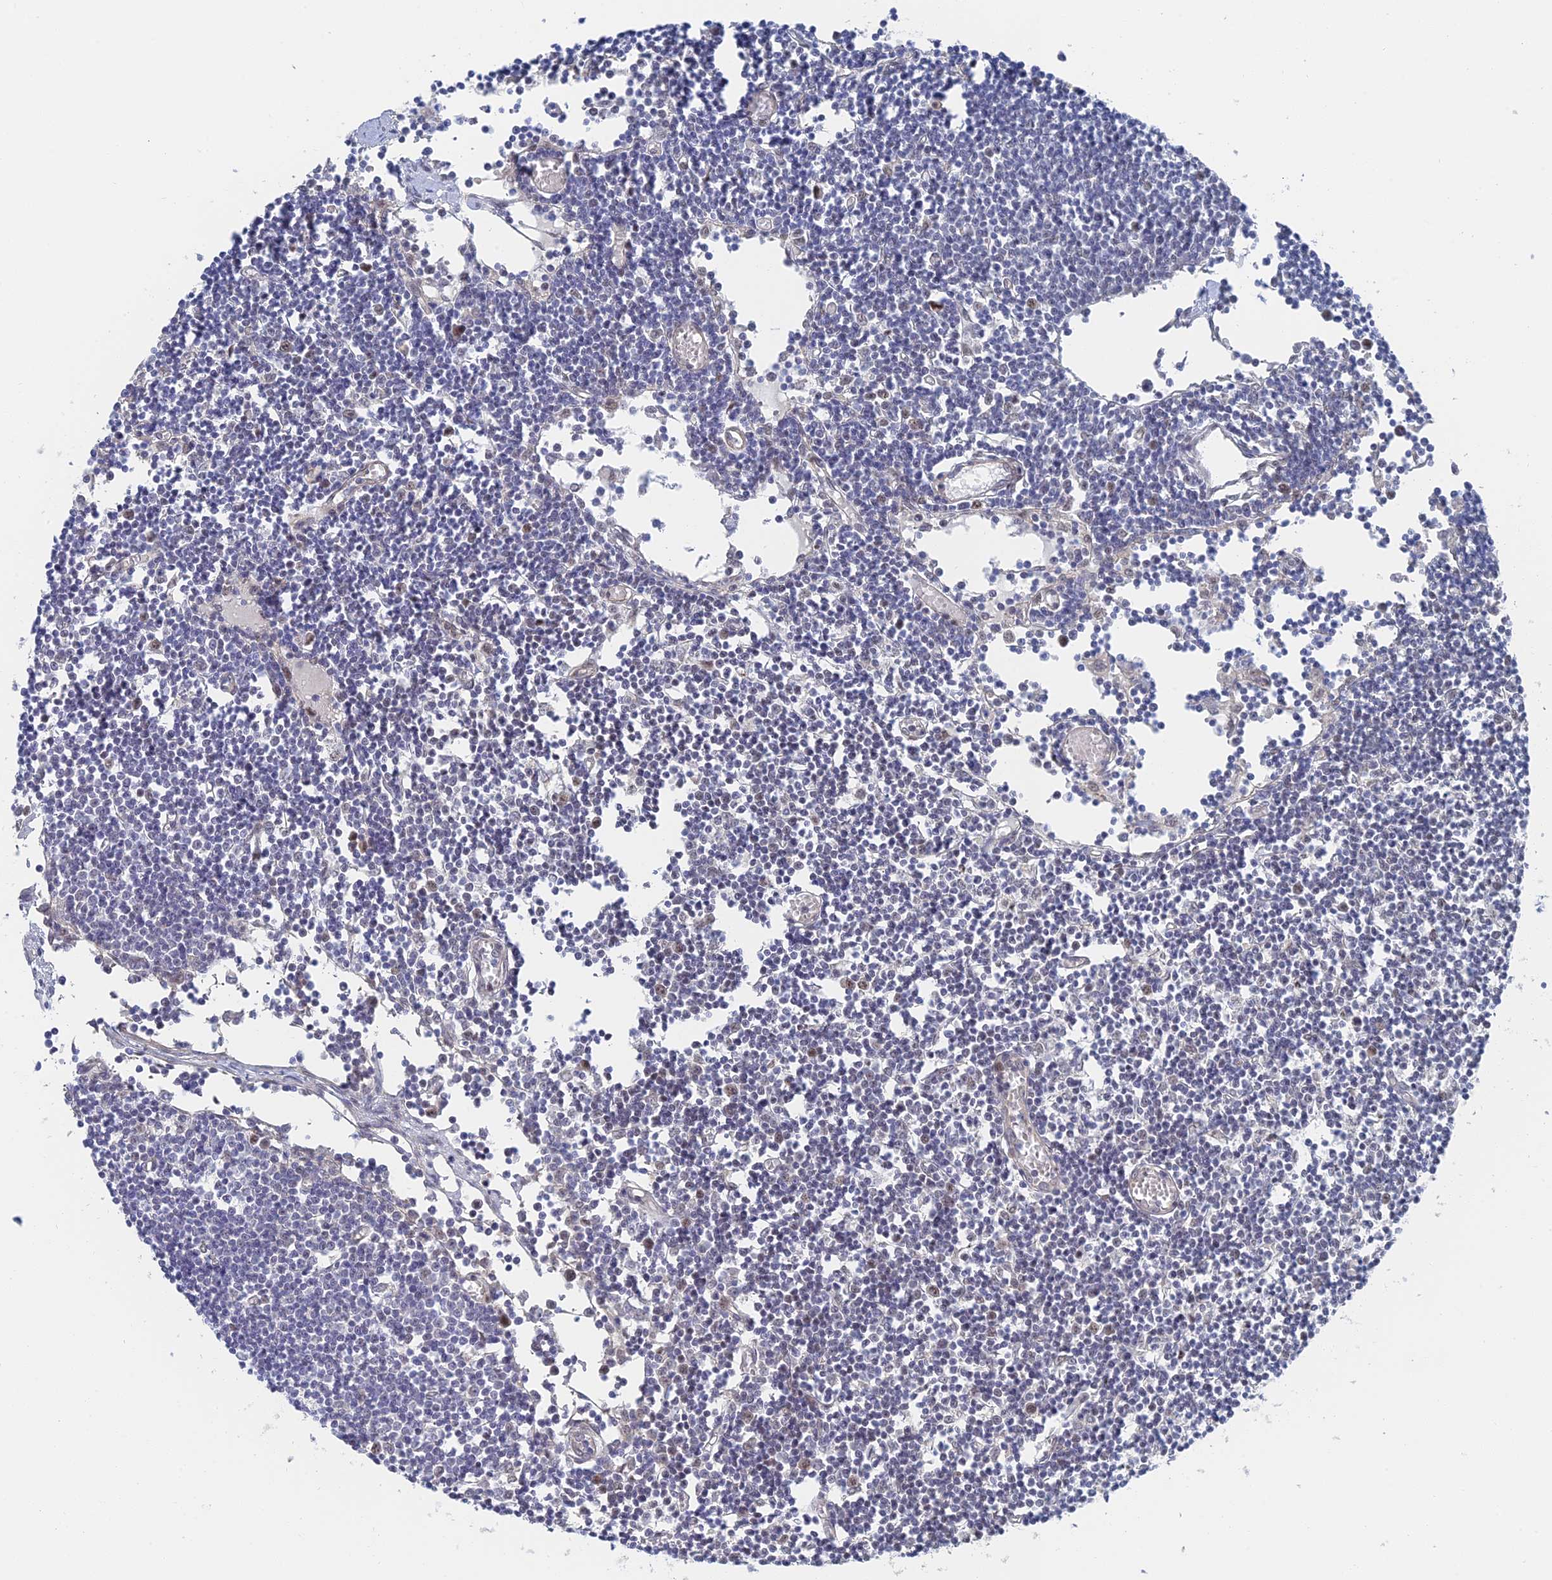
{"staining": {"intensity": "moderate", "quantity": "<25%", "location": "nuclear"}, "tissue": "lymph node", "cell_type": "Germinal center cells", "image_type": "normal", "snomed": [{"axis": "morphology", "description": "Normal tissue, NOS"}, {"axis": "topography", "description": "Lymph node"}], "caption": "An image of lymph node stained for a protein displays moderate nuclear brown staining in germinal center cells.", "gene": "CFAP92", "patient": {"sex": "female", "age": 11}}